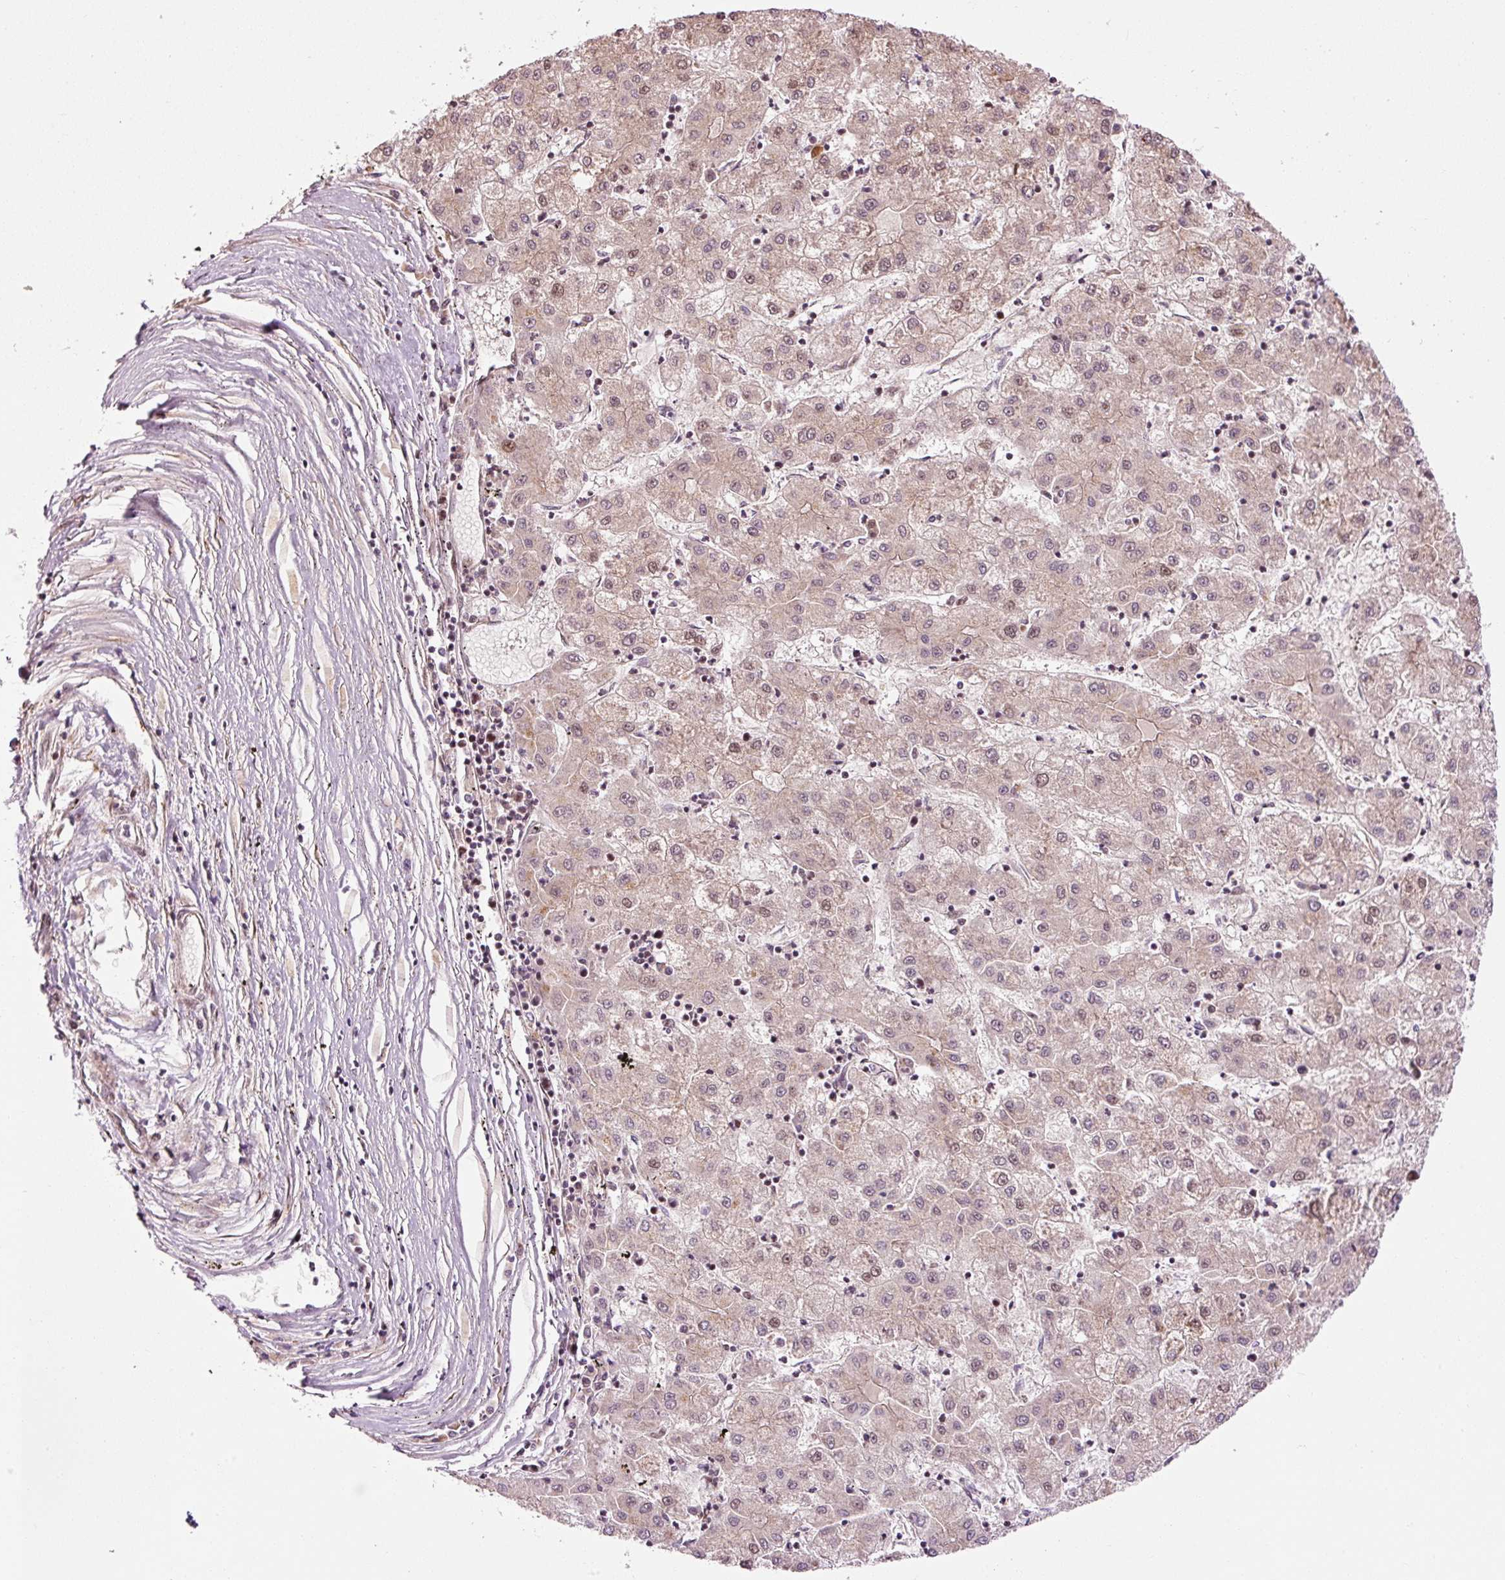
{"staining": {"intensity": "weak", "quantity": "<25%", "location": "nuclear"}, "tissue": "liver cancer", "cell_type": "Tumor cells", "image_type": "cancer", "snomed": [{"axis": "morphology", "description": "Carcinoma, Hepatocellular, NOS"}, {"axis": "topography", "description": "Liver"}], "caption": "Tumor cells are negative for brown protein staining in hepatocellular carcinoma (liver). Brightfield microscopy of IHC stained with DAB (brown) and hematoxylin (blue), captured at high magnification.", "gene": "ANKRD20A1", "patient": {"sex": "male", "age": 72}}